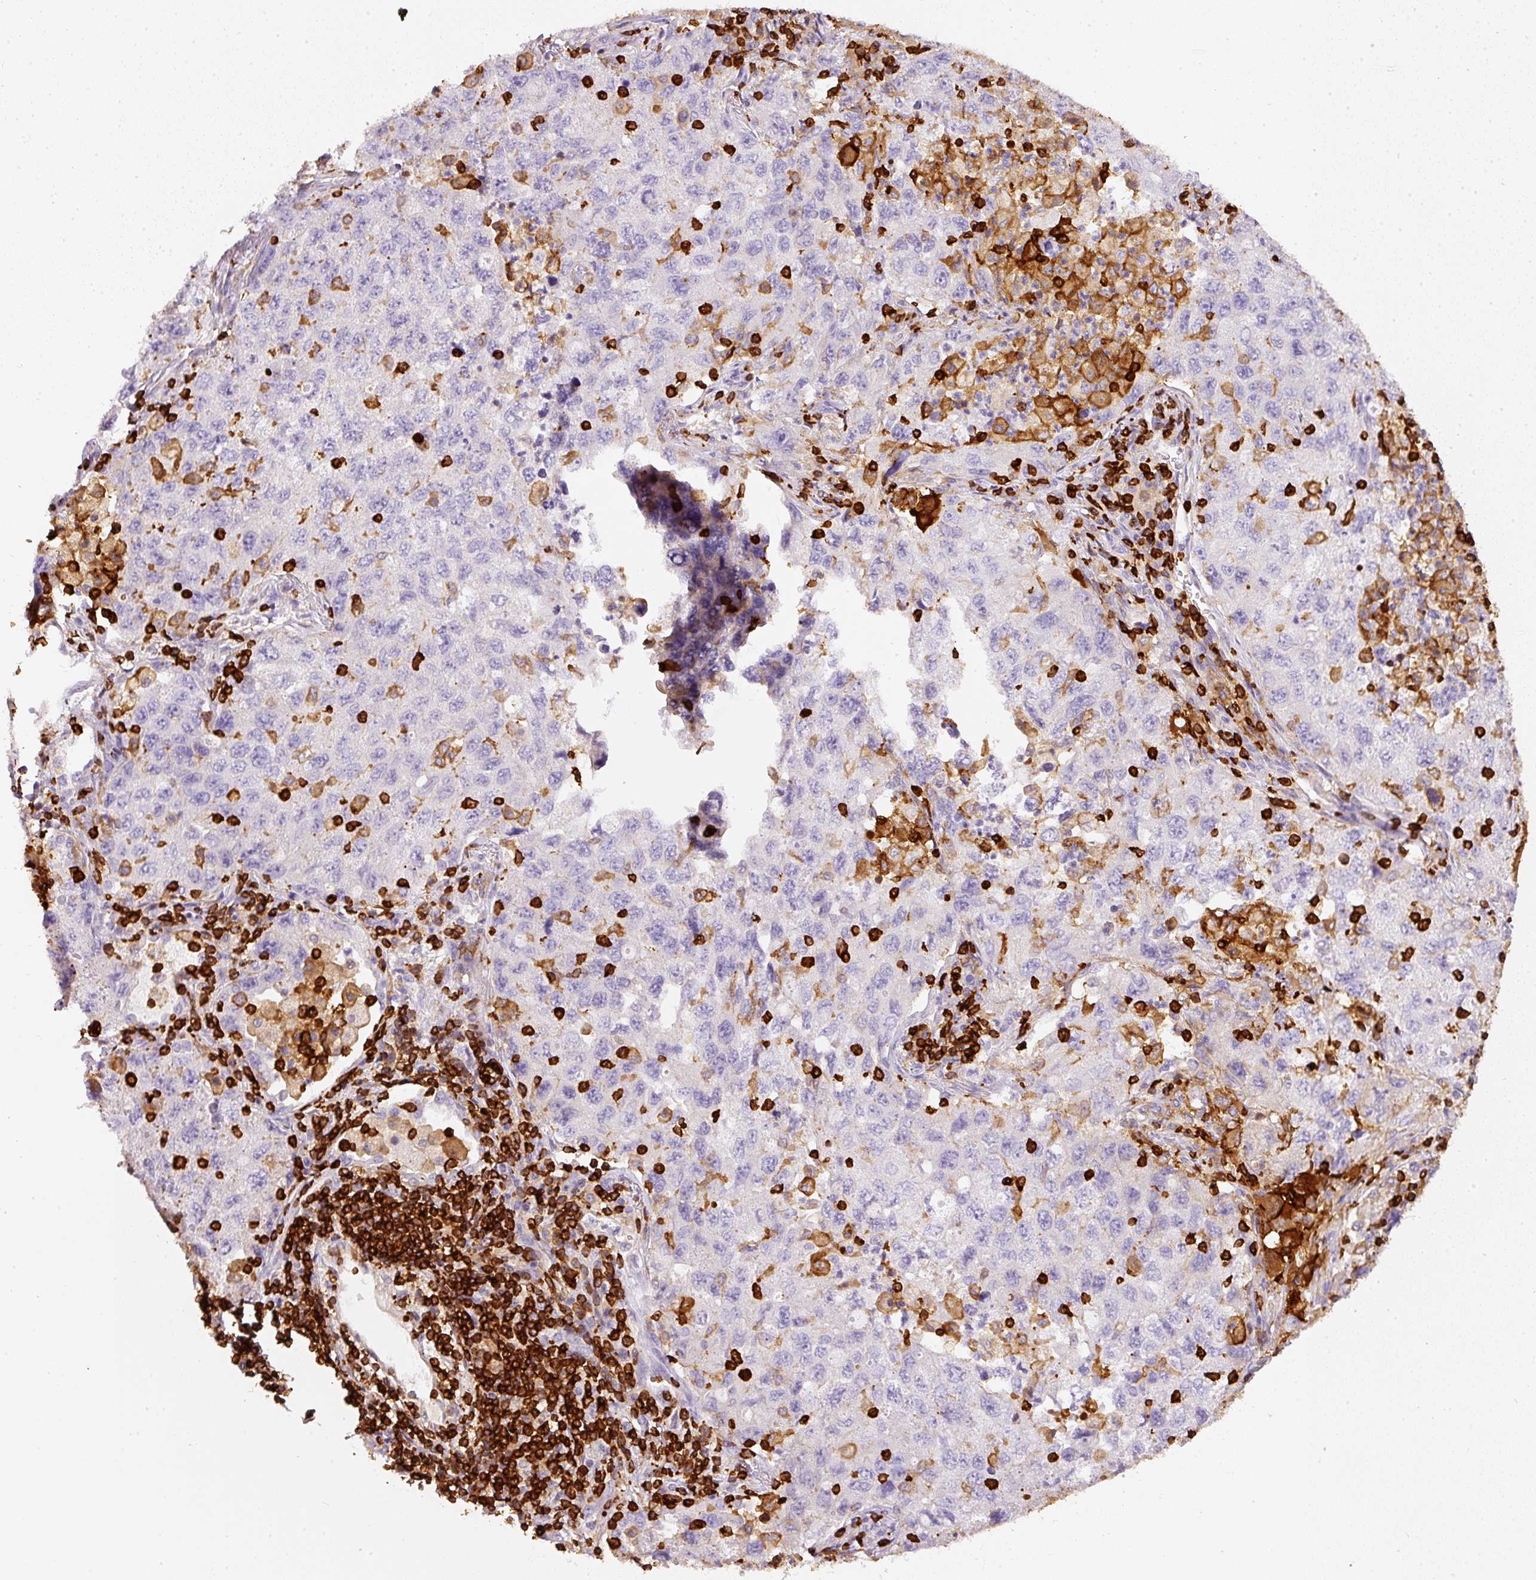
{"staining": {"intensity": "negative", "quantity": "none", "location": "none"}, "tissue": "lung cancer", "cell_type": "Tumor cells", "image_type": "cancer", "snomed": [{"axis": "morphology", "description": "Adenocarcinoma, NOS"}, {"axis": "topography", "description": "Lung"}], "caption": "Immunohistochemistry (IHC) histopathology image of neoplastic tissue: lung adenocarcinoma stained with DAB (3,3'-diaminobenzidine) reveals no significant protein staining in tumor cells.", "gene": "EVL", "patient": {"sex": "female", "age": 57}}